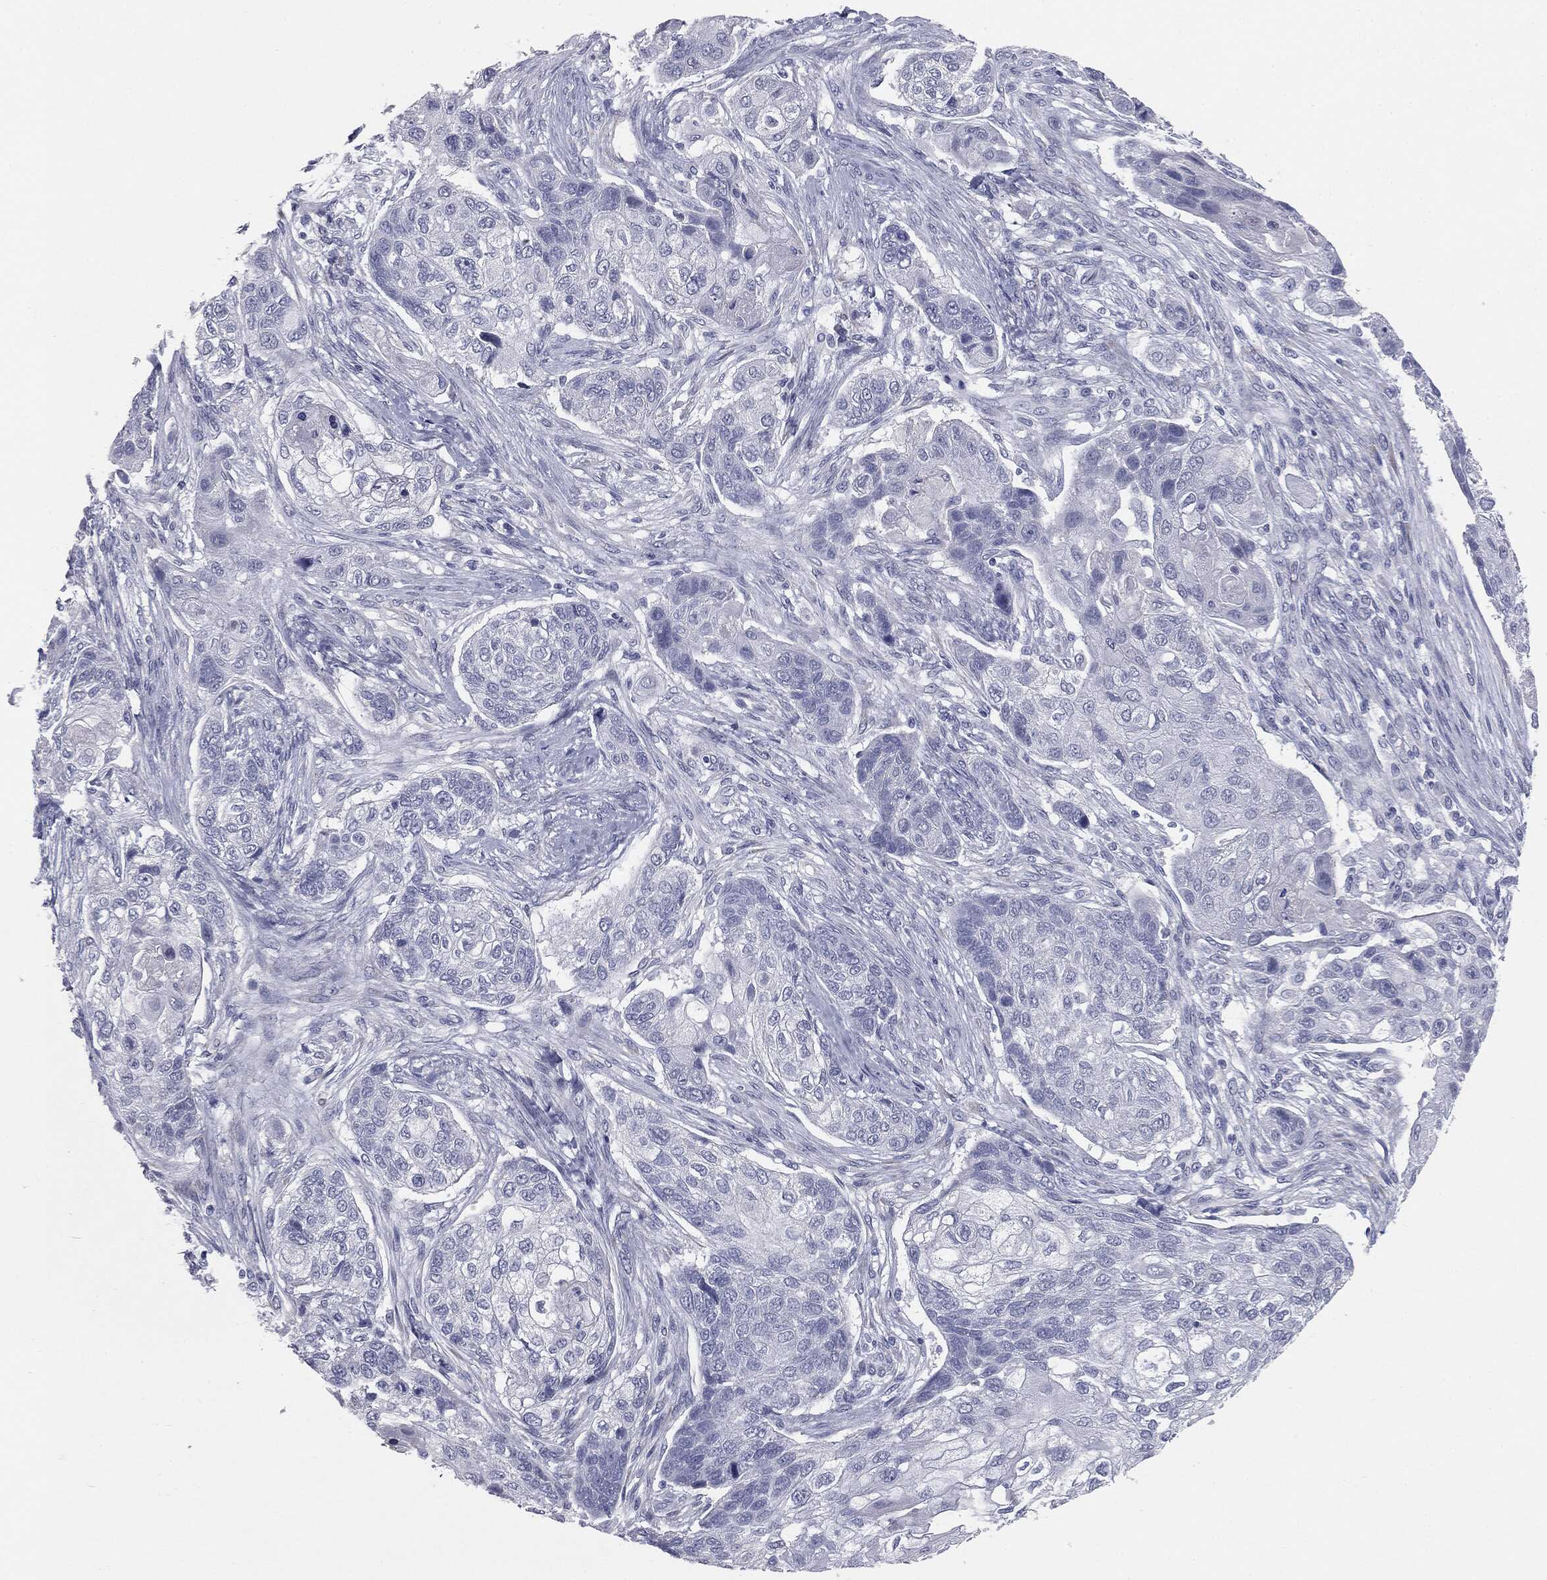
{"staining": {"intensity": "negative", "quantity": "none", "location": "none"}, "tissue": "lung cancer", "cell_type": "Tumor cells", "image_type": "cancer", "snomed": [{"axis": "morphology", "description": "Normal tissue, NOS"}, {"axis": "morphology", "description": "Squamous cell carcinoma, NOS"}, {"axis": "topography", "description": "Bronchus"}, {"axis": "topography", "description": "Lung"}], "caption": "There is no significant positivity in tumor cells of lung cancer. (DAB (3,3'-diaminobenzidine) immunohistochemistry with hematoxylin counter stain).", "gene": "MUC5AC", "patient": {"sex": "male", "age": 69}}